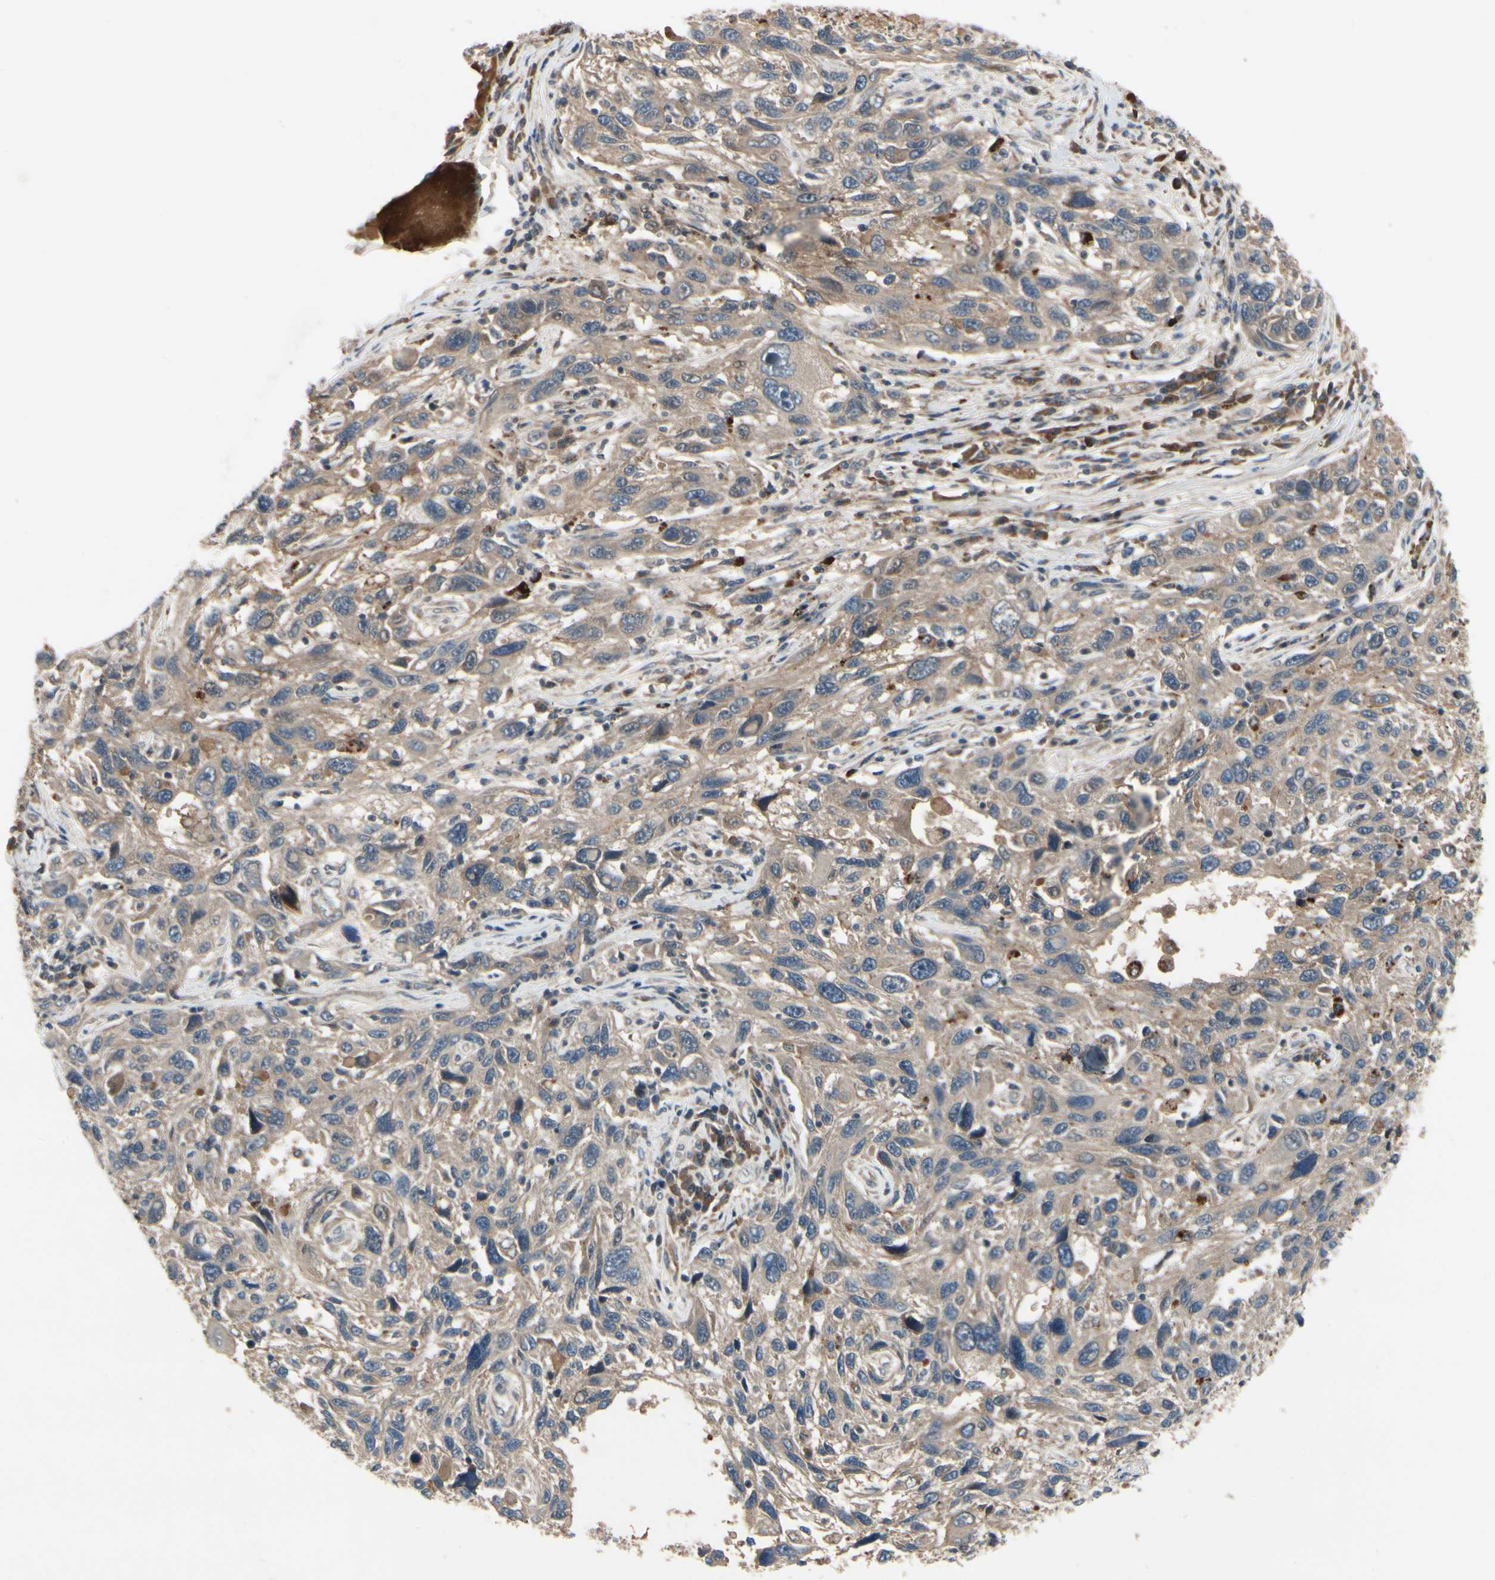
{"staining": {"intensity": "moderate", "quantity": ">75%", "location": "cytoplasmic/membranous"}, "tissue": "melanoma", "cell_type": "Tumor cells", "image_type": "cancer", "snomed": [{"axis": "morphology", "description": "Malignant melanoma, NOS"}, {"axis": "topography", "description": "Skin"}], "caption": "Protein positivity by IHC displays moderate cytoplasmic/membranous staining in approximately >75% of tumor cells in malignant melanoma.", "gene": "RNF14", "patient": {"sex": "male", "age": 53}}